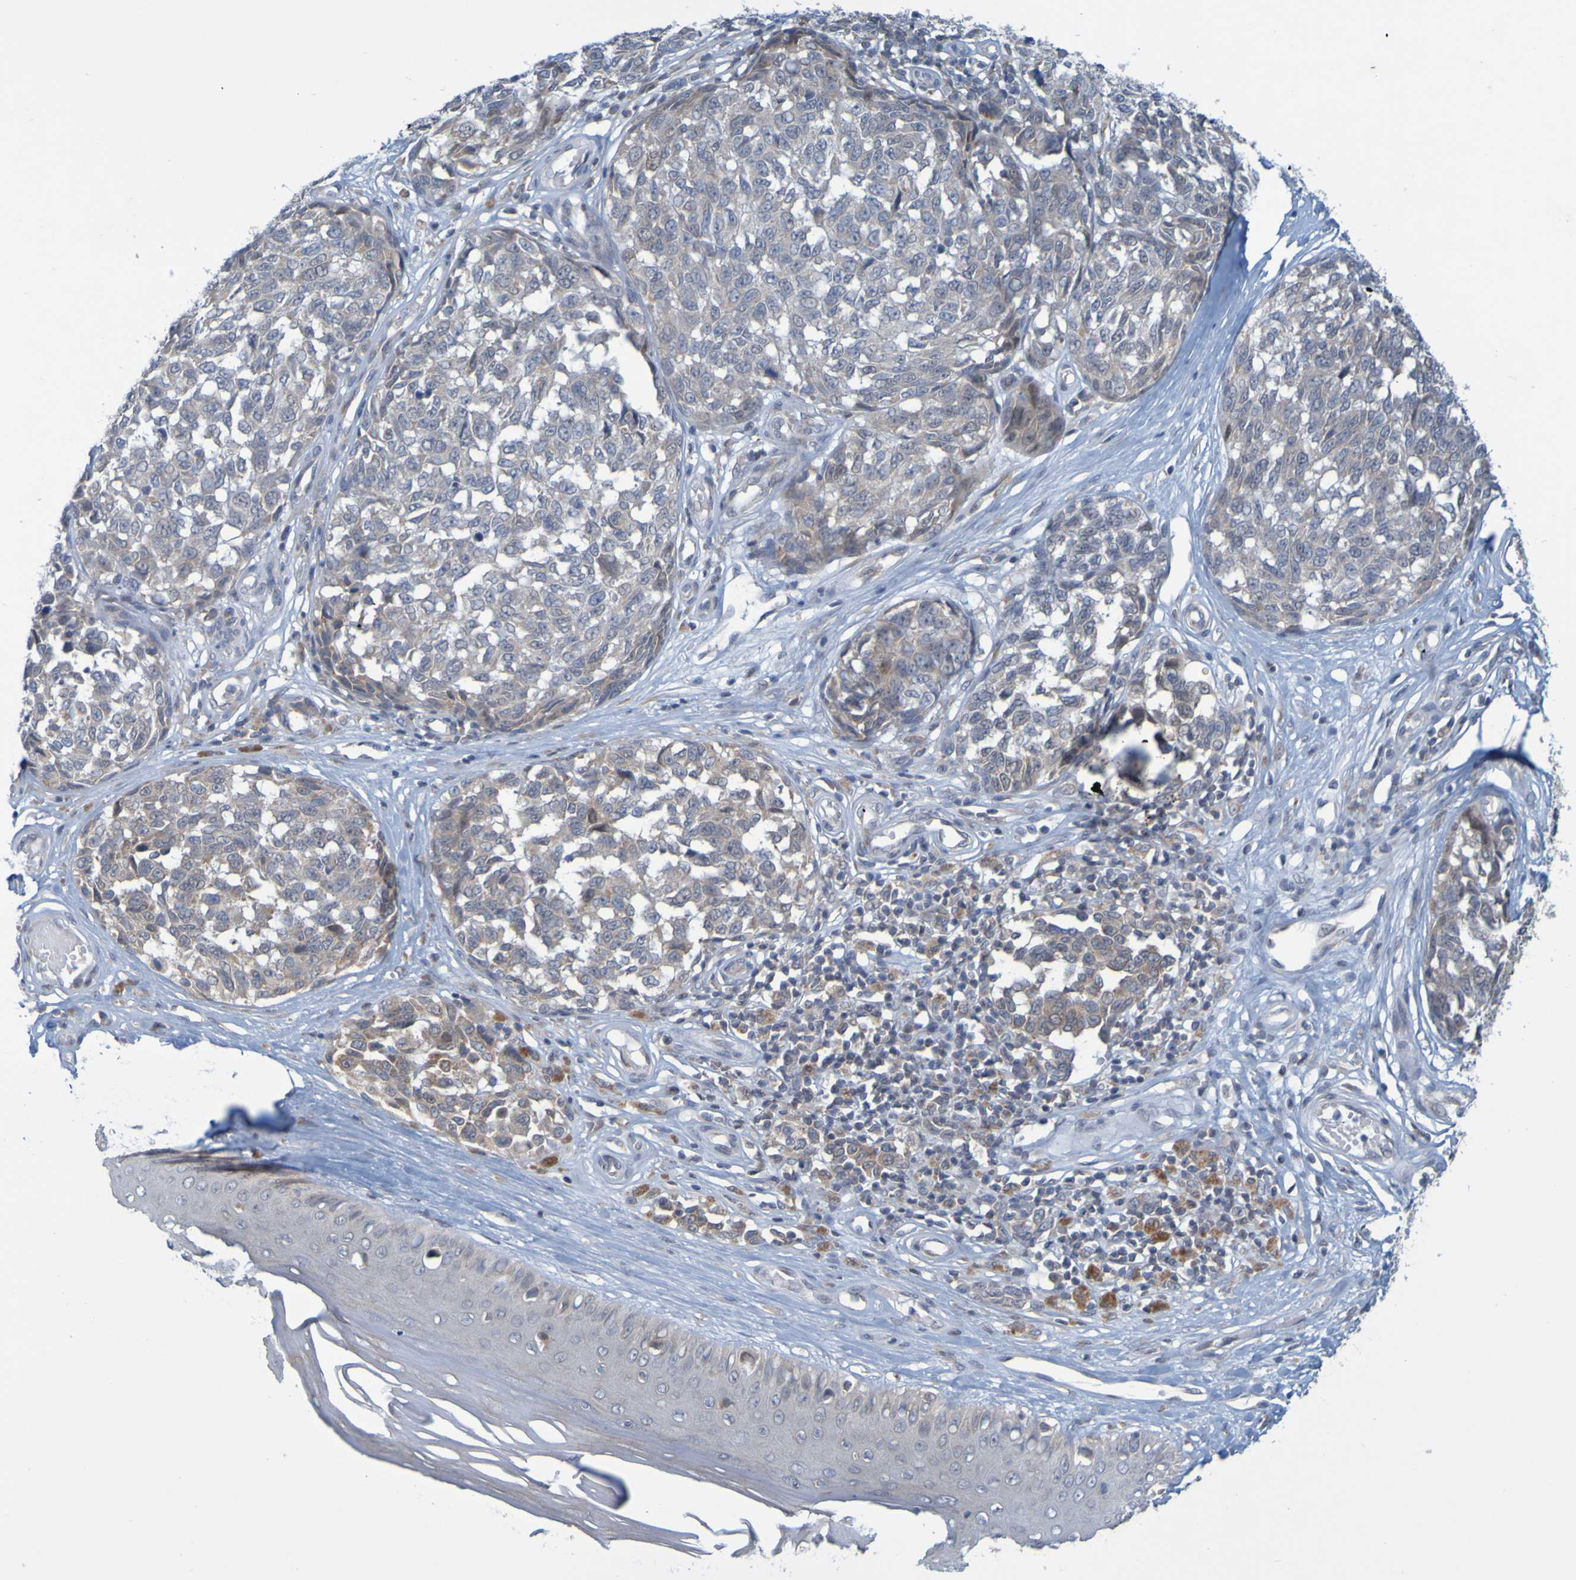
{"staining": {"intensity": "weak", "quantity": "25%-75%", "location": "cytoplasmic/membranous"}, "tissue": "melanoma", "cell_type": "Tumor cells", "image_type": "cancer", "snomed": [{"axis": "morphology", "description": "Malignant melanoma, NOS"}, {"axis": "topography", "description": "Skin"}], "caption": "Immunohistochemical staining of human malignant melanoma demonstrates weak cytoplasmic/membranous protein expression in approximately 25%-75% of tumor cells. (DAB (3,3'-diaminobenzidine) IHC, brown staining for protein, blue staining for nuclei).", "gene": "MOGS", "patient": {"sex": "female", "age": 64}}